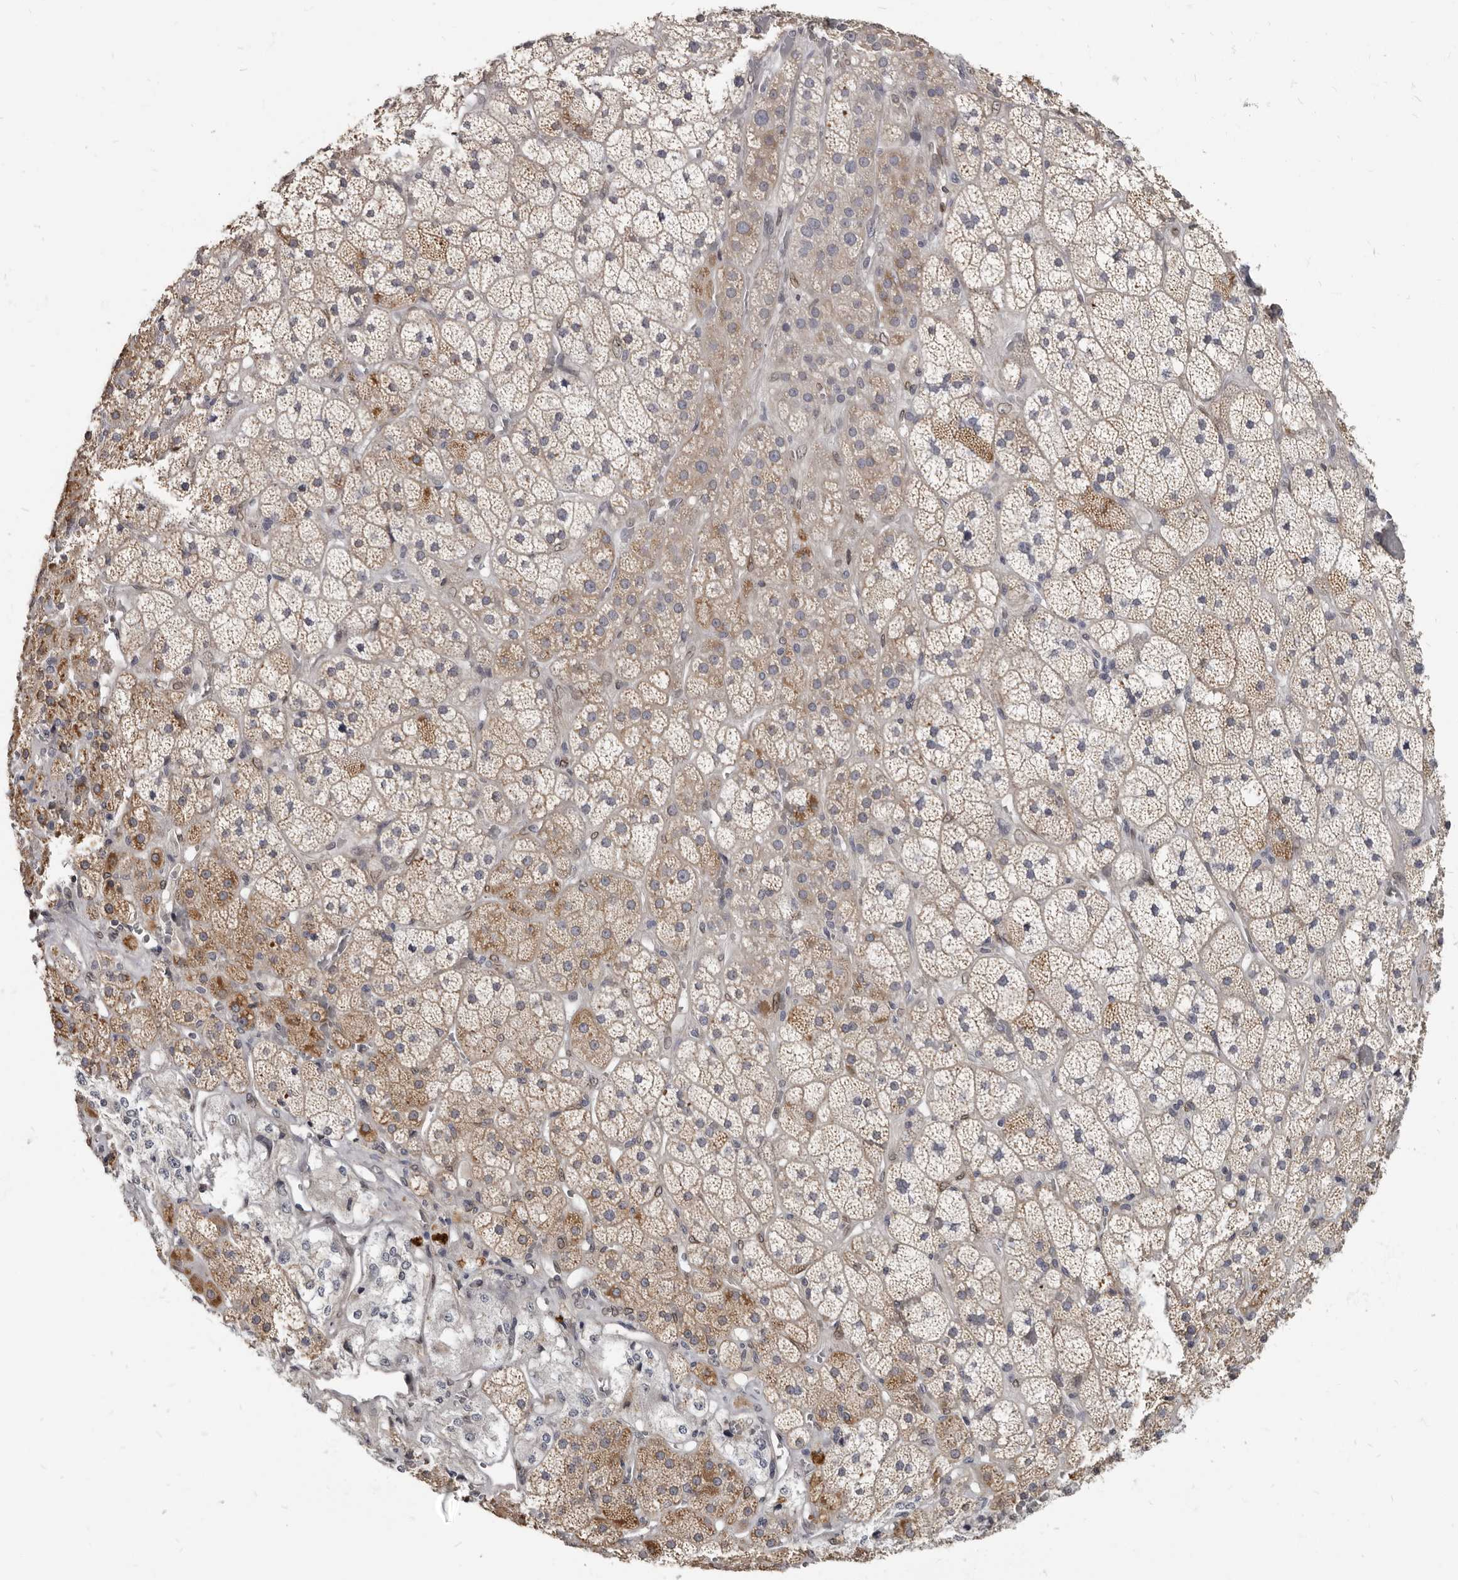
{"staining": {"intensity": "moderate", "quantity": ">75%", "location": "cytoplasmic/membranous"}, "tissue": "adrenal gland", "cell_type": "Glandular cells", "image_type": "normal", "snomed": [{"axis": "morphology", "description": "Normal tissue, NOS"}, {"axis": "topography", "description": "Adrenal gland"}], "caption": "DAB immunohistochemical staining of normal human adrenal gland exhibits moderate cytoplasmic/membranous protein staining in approximately >75% of glandular cells. The protein of interest is shown in brown color, while the nuclei are stained blue.", "gene": "MRGPRF", "patient": {"sex": "male", "age": 57}}